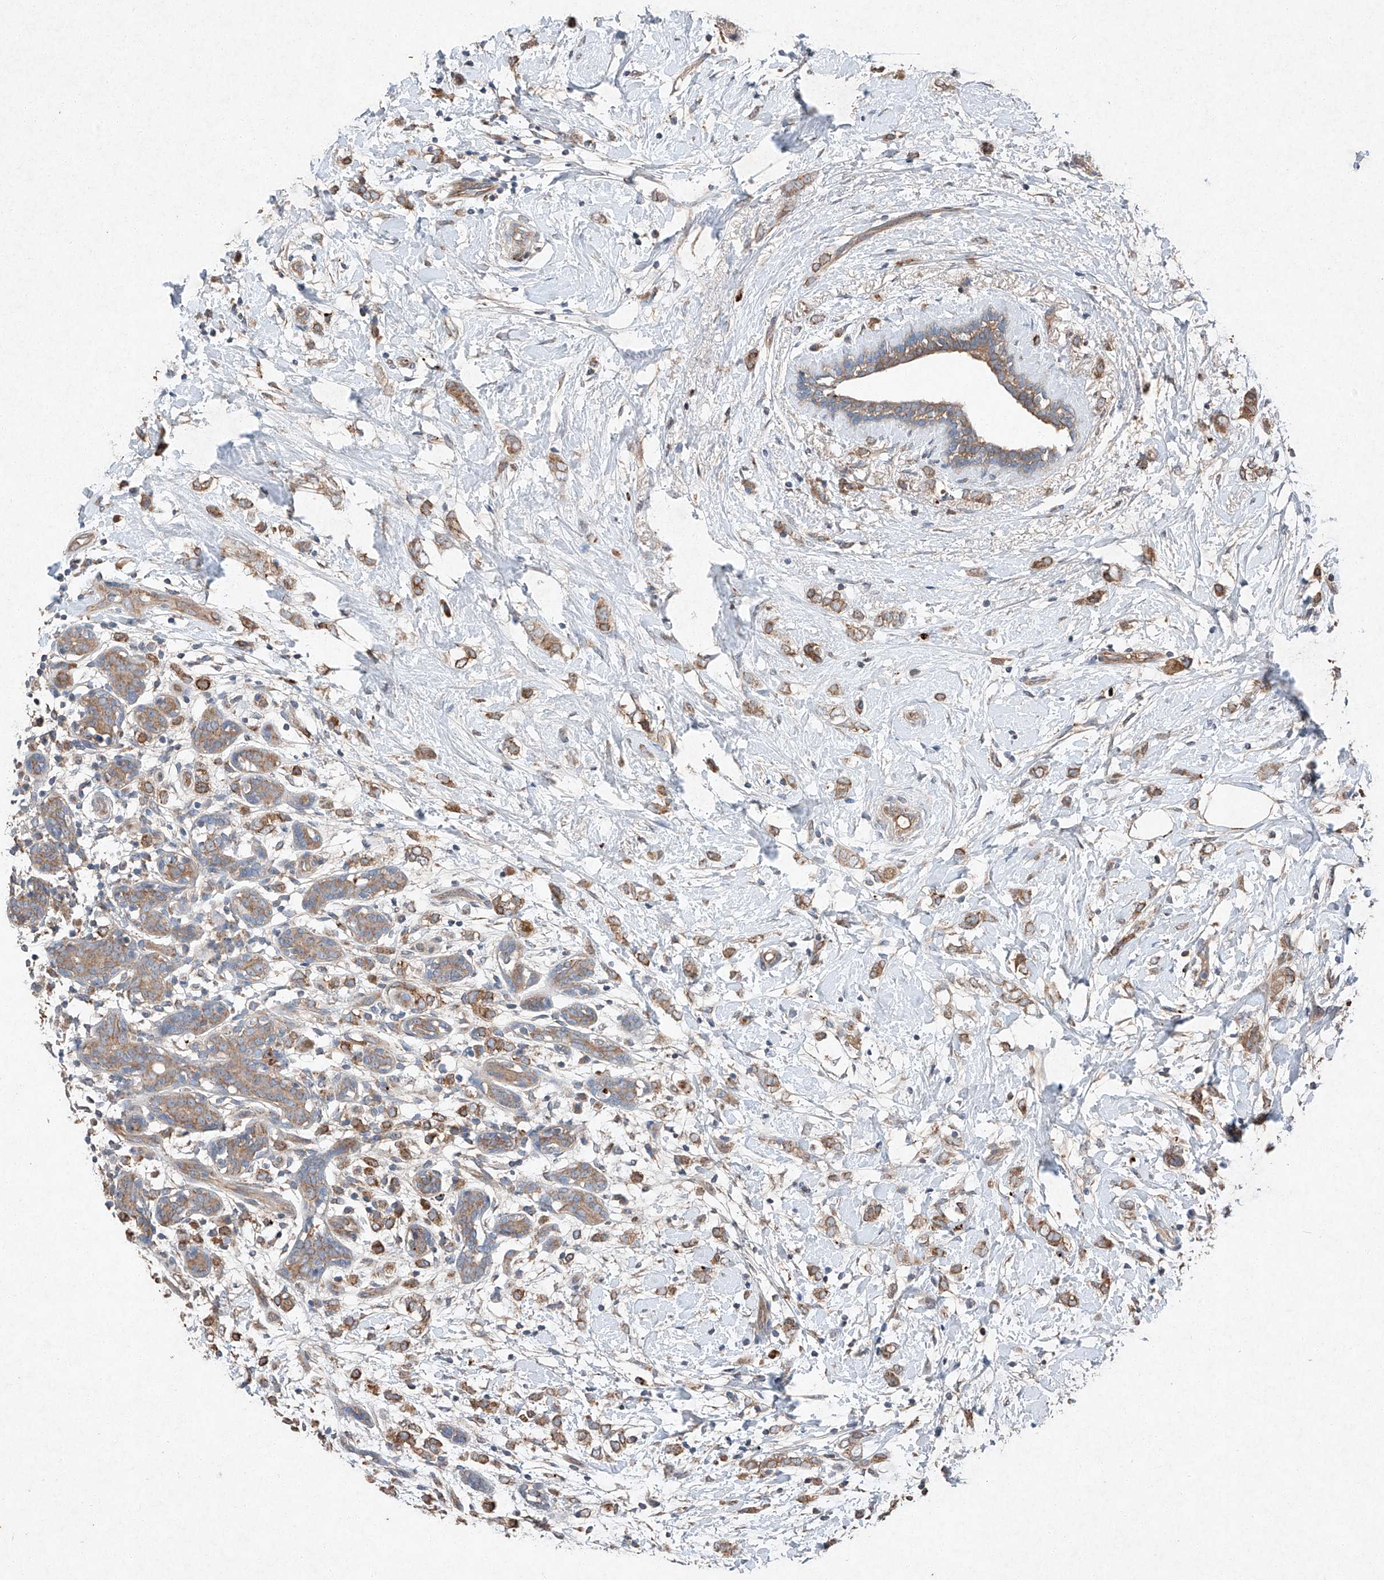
{"staining": {"intensity": "moderate", "quantity": ">75%", "location": "cytoplasmic/membranous"}, "tissue": "breast cancer", "cell_type": "Tumor cells", "image_type": "cancer", "snomed": [{"axis": "morphology", "description": "Normal tissue, NOS"}, {"axis": "morphology", "description": "Lobular carcinoma"}, {"axis": "topography", "description": "Breast"}], "caption": "Immunohistochemical staining of human lobular carcinoma (breast) reveals medium levels of moderate cytoplasmic/membranous positivity in about >75% of tumor cells. Using DAB (3,3'-diaminobenzidine) (brown) and hematoxylin (blue) stains, captured at high magnification using brightfield microscopy.", "gene": "RUSC1", "patient": {"sex": "female", "age": 47}}